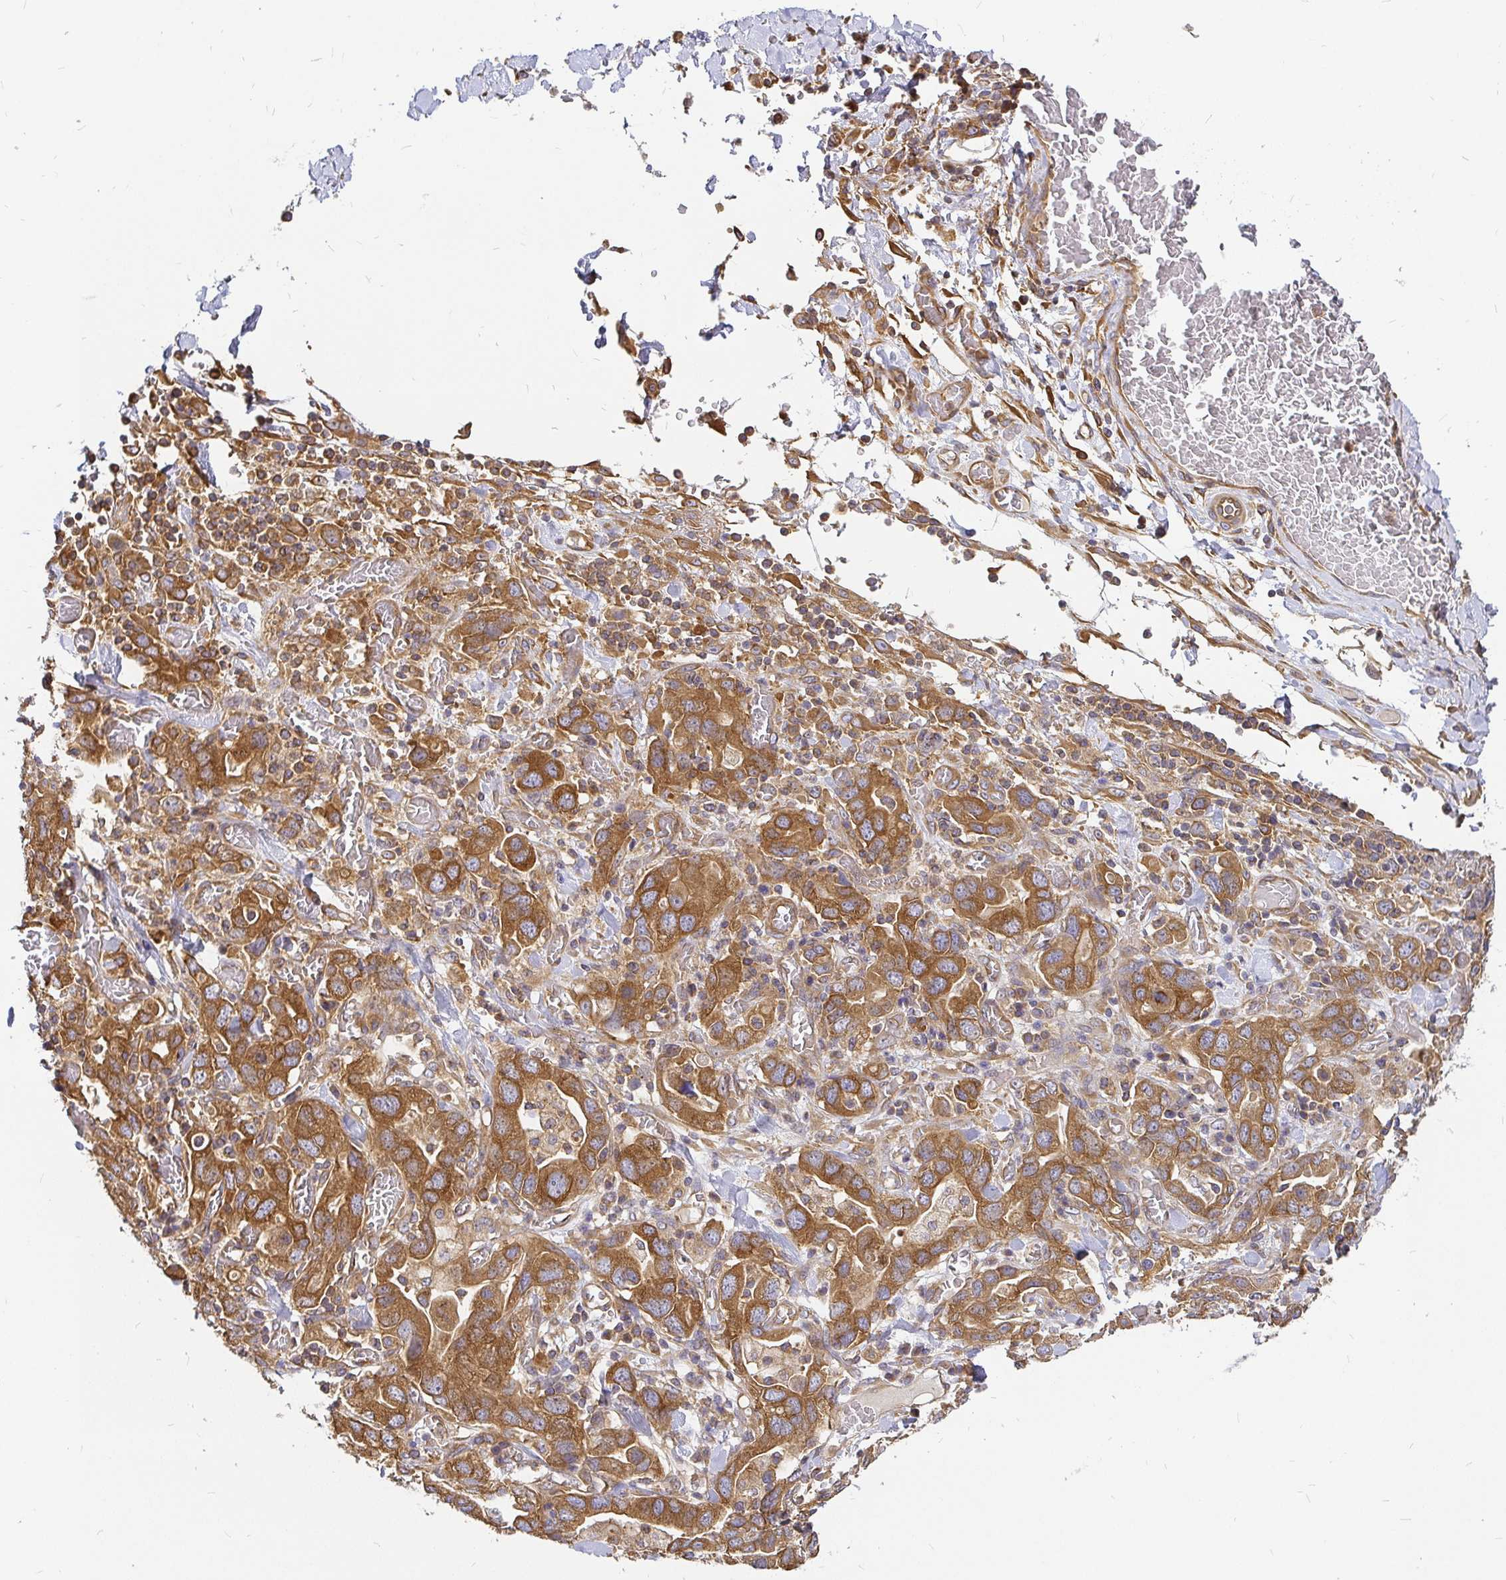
{"staining": {"intensity": "moderate", "quantity": ">75%", "location": "cytoplasmic/membranous"}, "tissue": "stomach cancer", "cell_type": "Tumor cells", "image_type": "cancer", "snomed": [{"axis": "morphology", "description": "Adenocarcinoma, NOS"}, {"axis": "topography", "description": "Stomach, upper"}, {"axis": "topography", "description": "Stomach"}], "caption": "The image shows immunohistochemical staining of adenocarcinoma (stomach). There is moderate cytoplasmic/membranous positivity is appreciated in approximately >75% of tumor cells. (DAB IHC with brightfield microscopy, high magnification).", "gene": "KIF5B", "patient": {"sex": "male", "age": 62}}